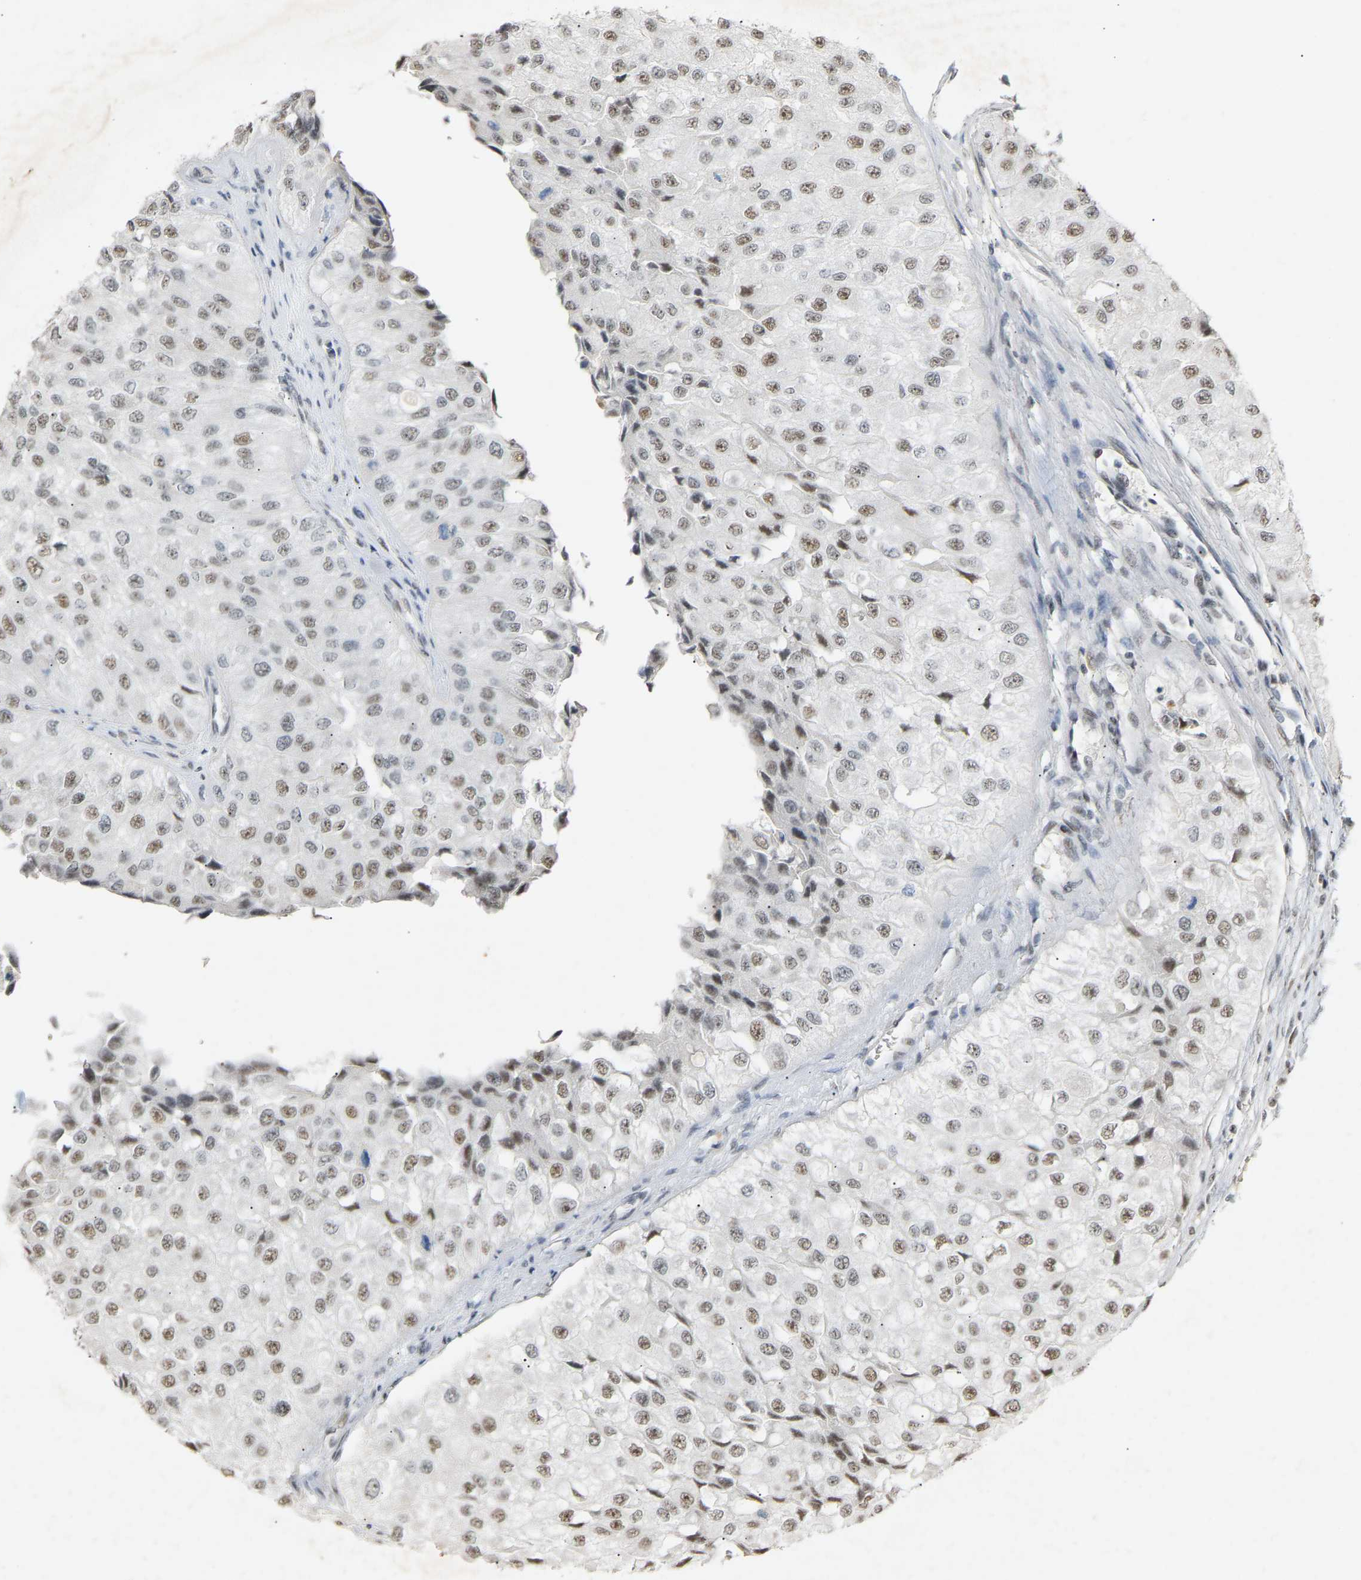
{"staining": {"intensity": "weak", "quantity": ">75%", "location": "nuclear"}, "tissue": "urothelial cancer", "cell_type": "Tumor cells", "image_type": "cancer", "snomed": [{"axis": "morphology", "description": "Urothelial carcinoma, High grade"}, {"axis": "topography", "description": "Kidney"}, {"axis": "topography", "description": "Urinary bladder"}], "caption": "Immunohistochemical staining of urothelial carcinoma (high-grade) shows weak nuclear protein positivity in about >75% of tumor cells.", "gene": "NELFB", "patient": {"sex": "male", "age": 77}}